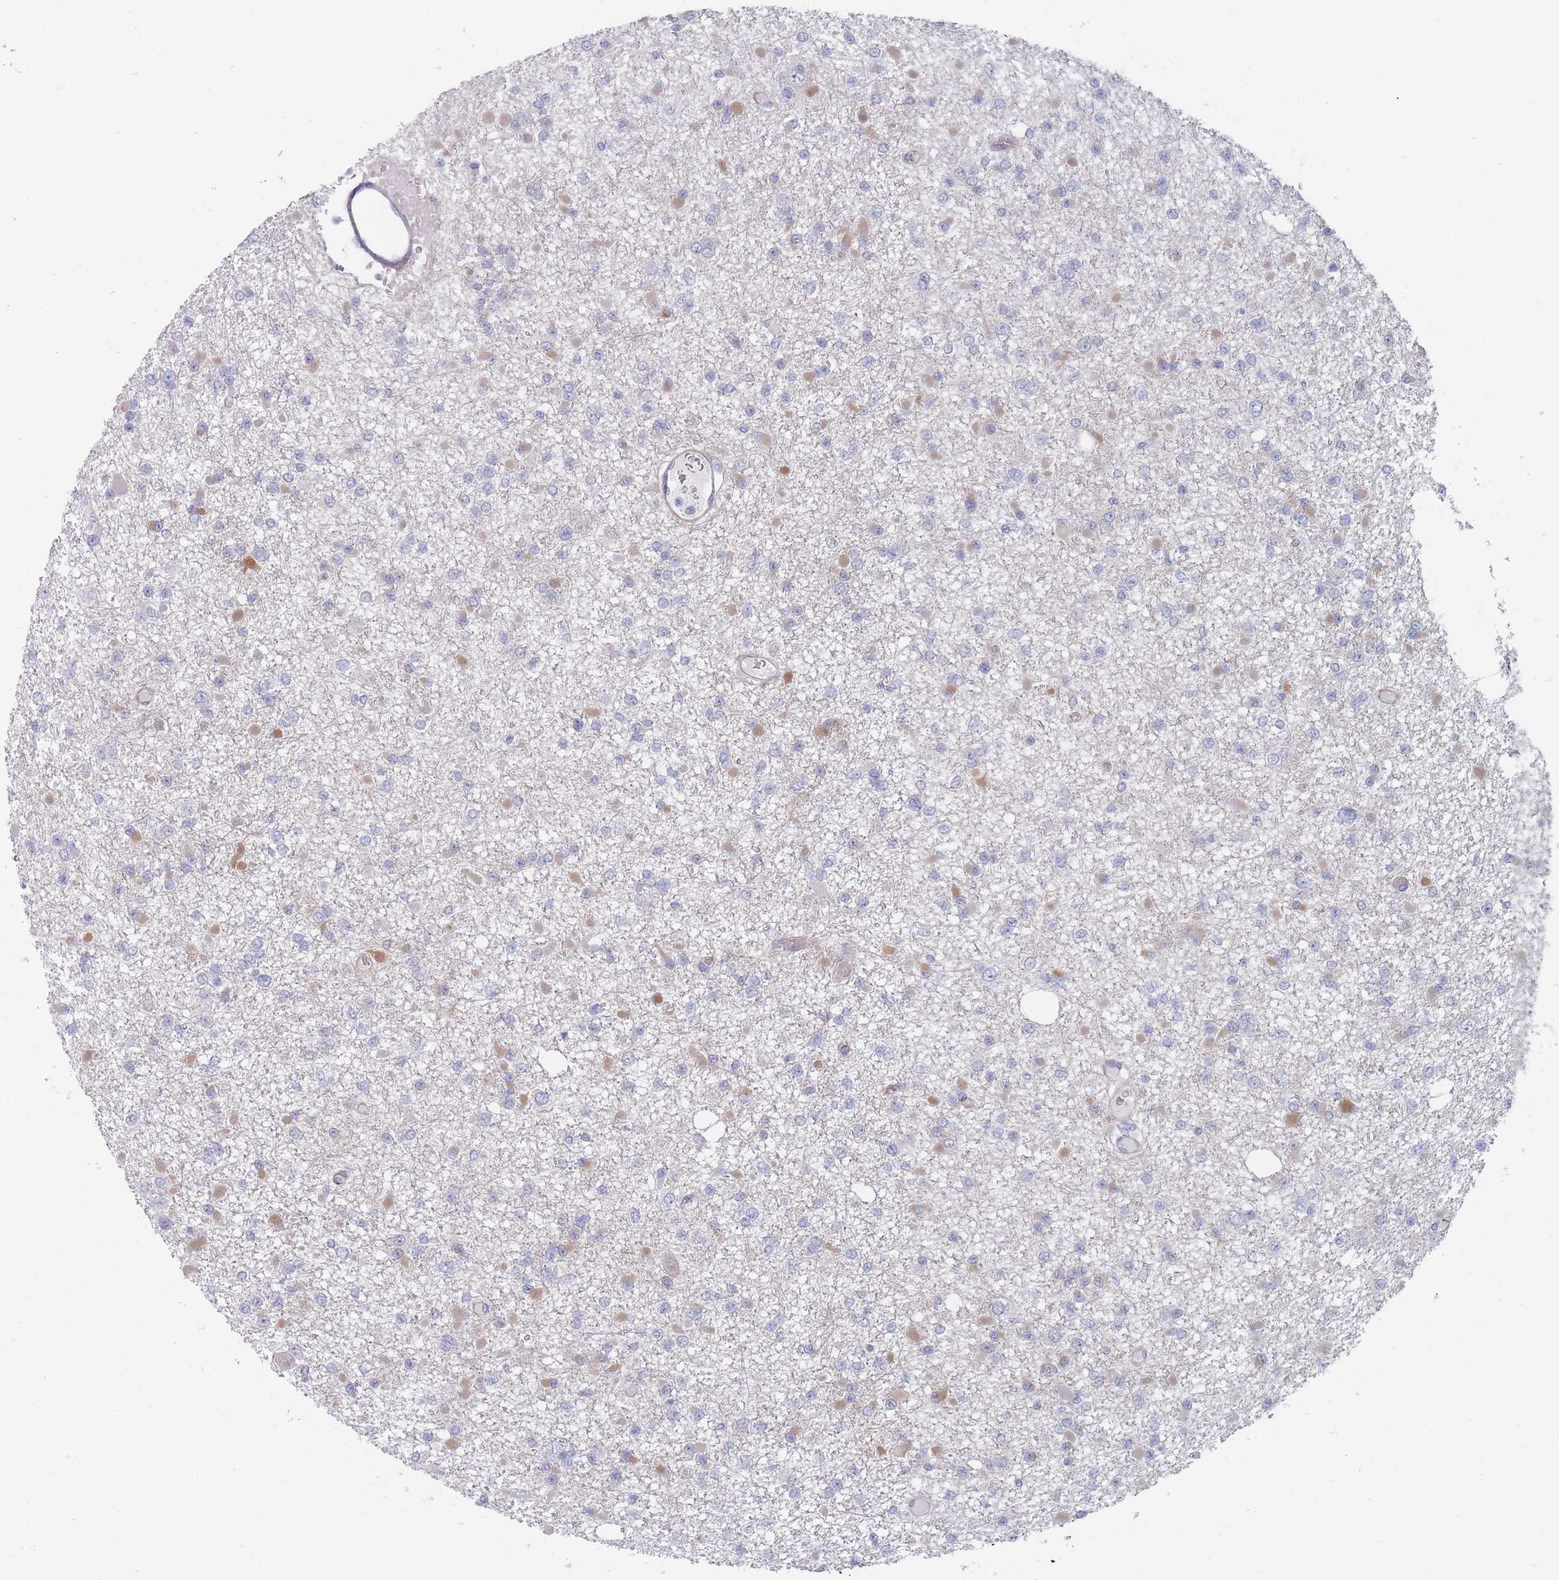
{"staining": {"intensity": "negative", "quantity": "none", "location": "none"}, "tissue": "glioma", "cell_type": "Tumor cells", "image_type": "cancer", "snomed": [{"axis": "morphology", "description": "Glioma, malignant, Low grade"}, {"axis": "topography", "description": "Brain"}], "caption": "High magnification brightfield microscopy of glioma stained with DAB (brown) and counterstained with hematoxylin (blue): tumor cells show no significant positivity. (Immunohistochemistry (ihc), brightfield microscopy, high magnification).", "gene": "ERBIN", "patient": {"sex": "female", "age": 22}}